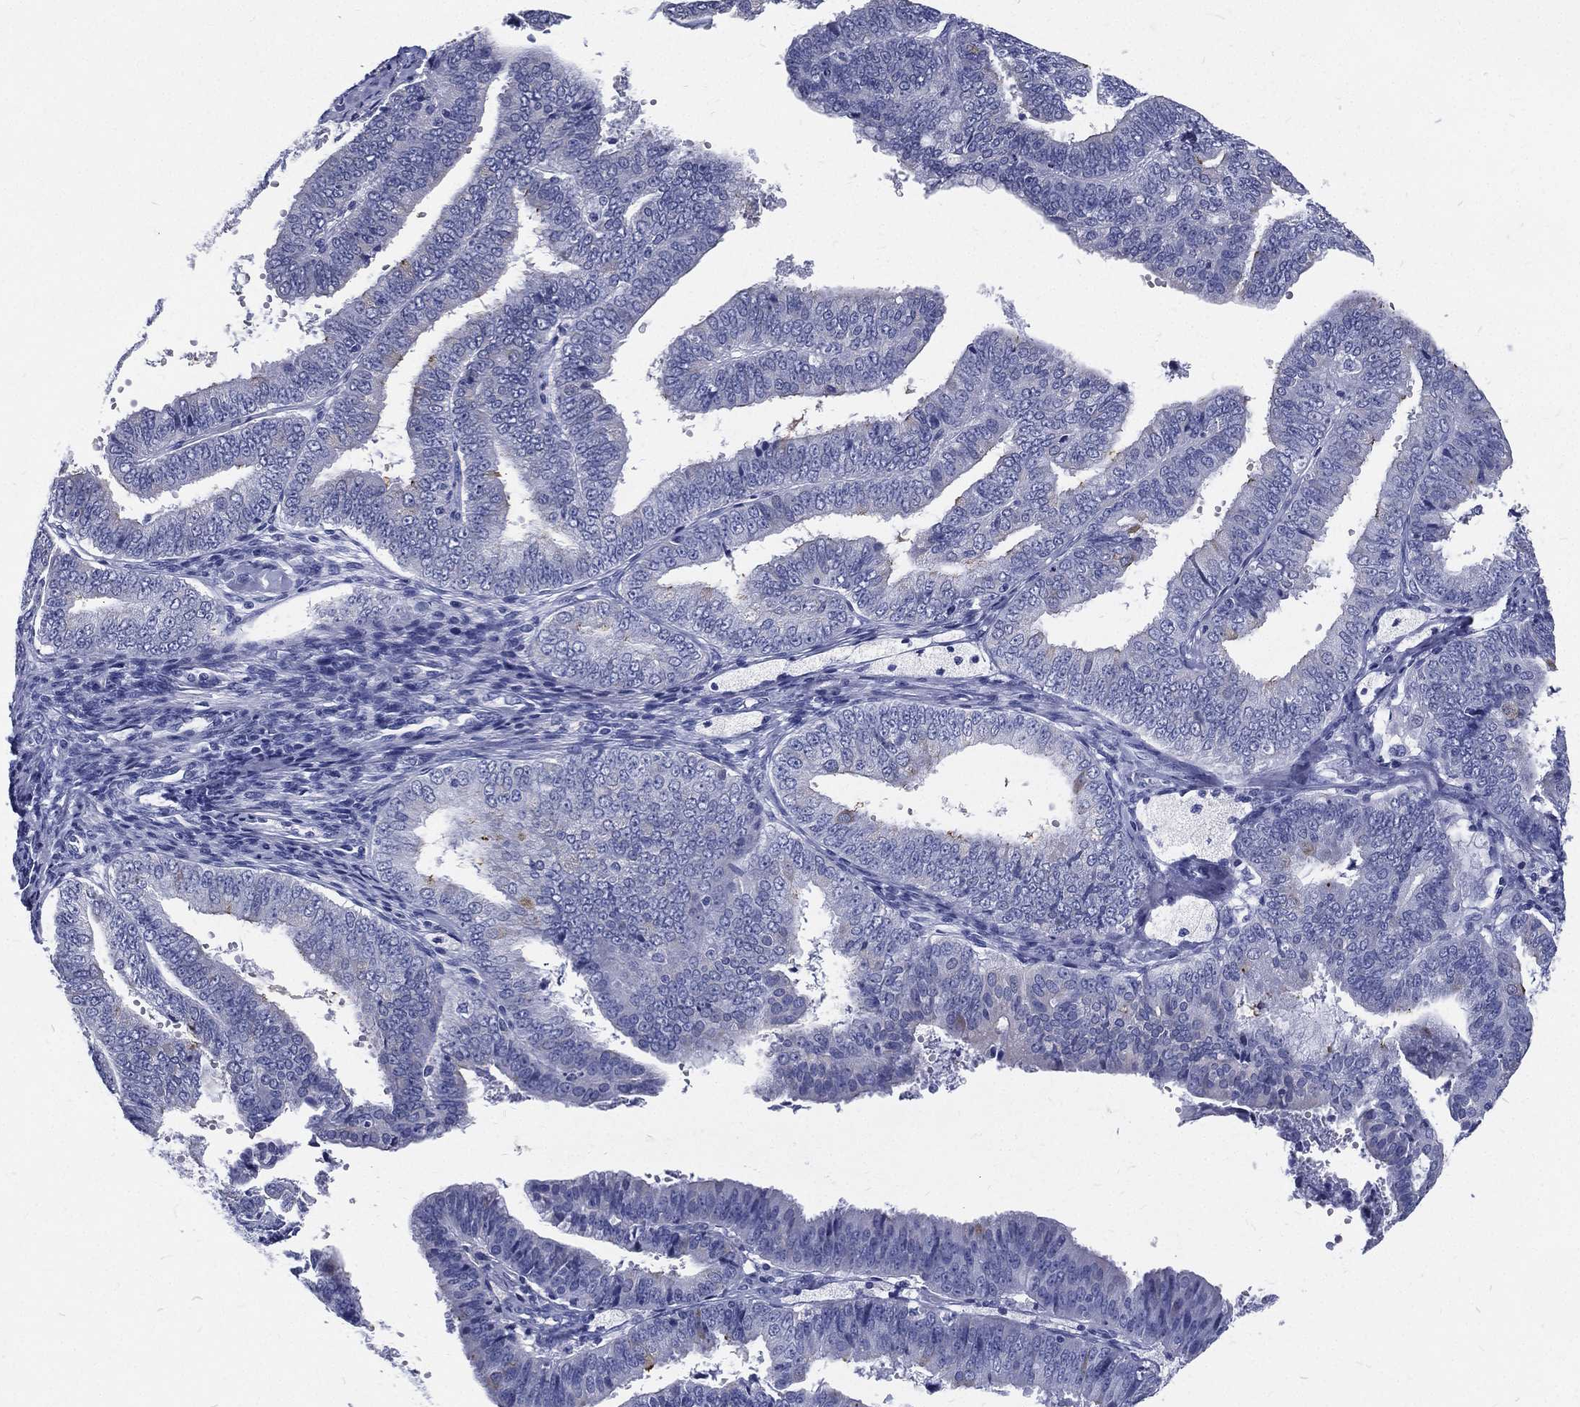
{"staining": {"intensity": "moderate", "quantity": "<25%", "location": "cytoplasmic/membranous"}, "tissue": "endometrial cancer", "cell_type": "Tumor cells", "image_type": "cancer", "snomed": [{"axis": "morphology", "description": "Adenocarcinoma, NOS"}, {"axis": "topography", "description": "Endometrium"}], "caption": "DAB immunohistochemical staining of human endometrial cancer reveals moderate cytoplasmic/membranous protein staining in about <25% of tumor cells.", "gene": "RSPH4A", "patient": {"sex": "female", "age": 63}}